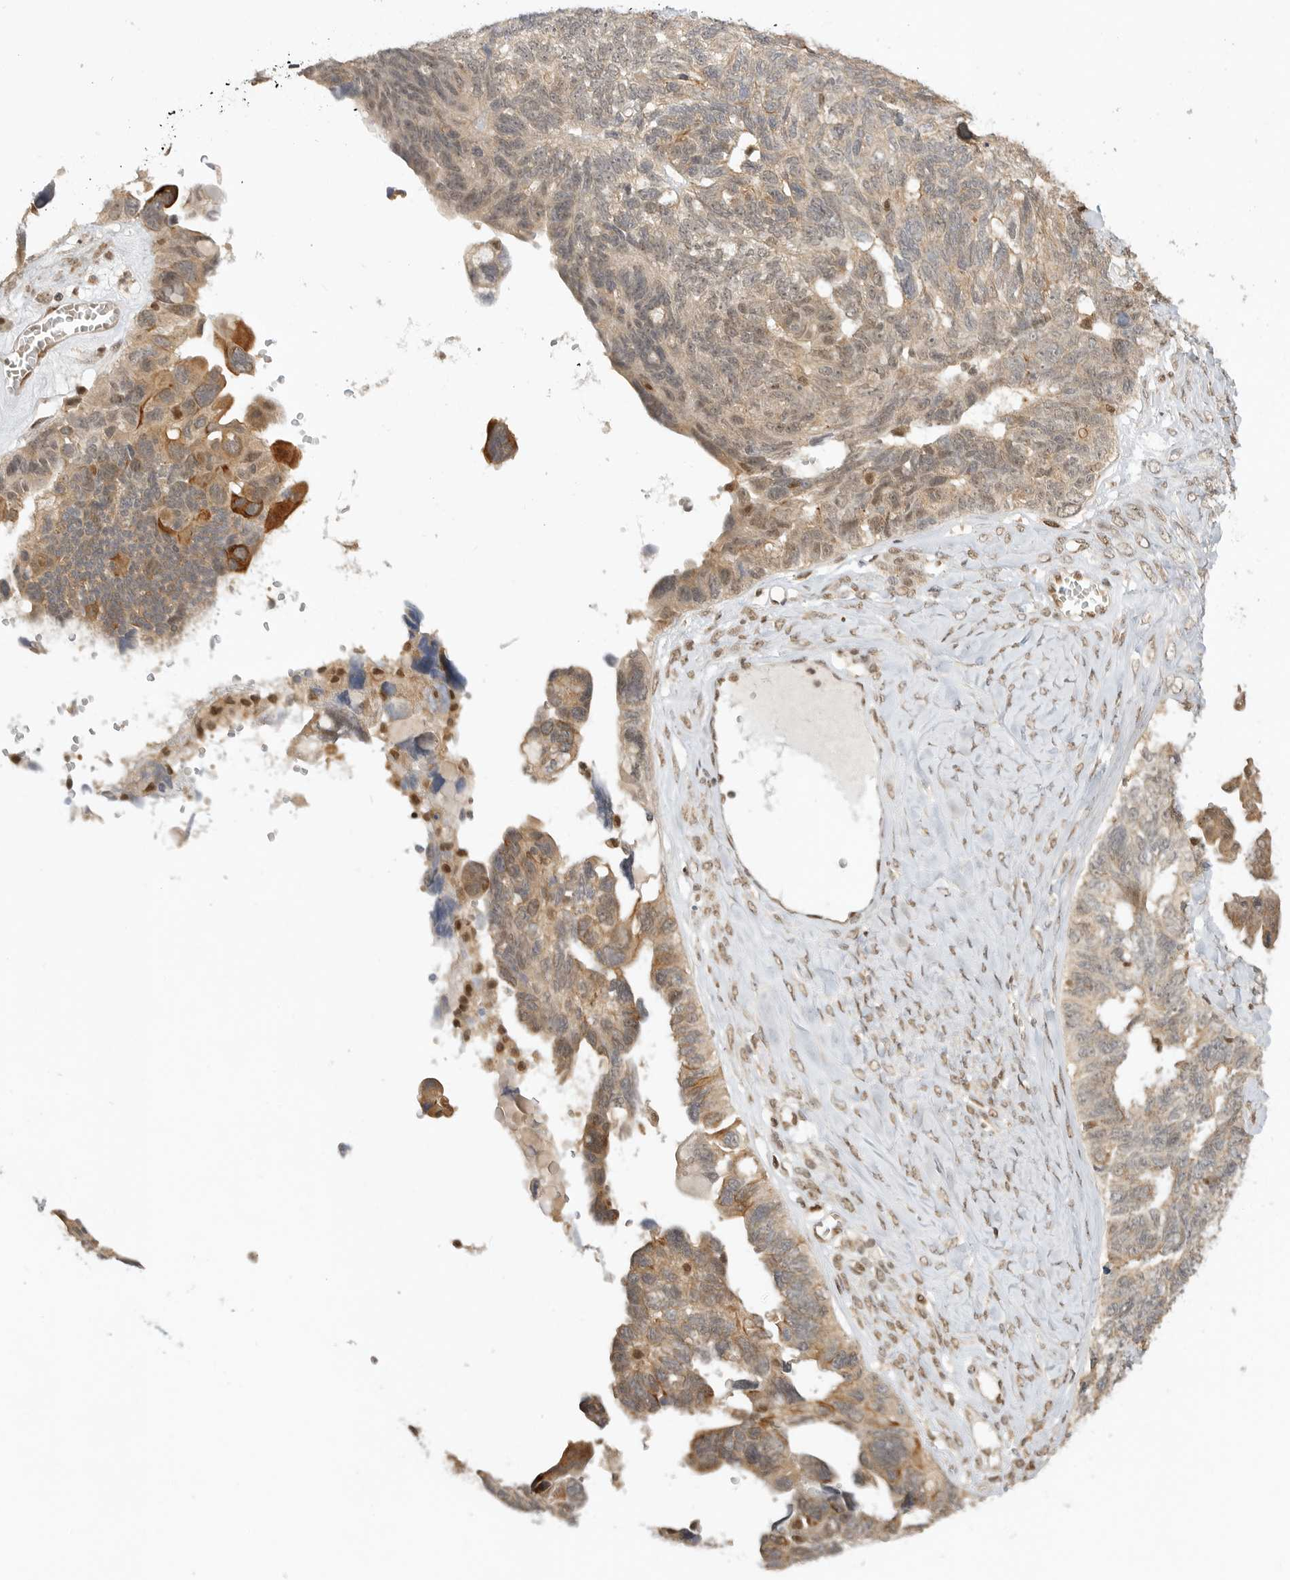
{"staining": {"intensity": "weak", "quantity": ">75%", "location": "cytoplasmic/membranous"}, "tissue": "ovarian cancer", "cell_type": "Tumor cells", "image_type": "cancer", "snomed": [{"axis": "morphology", "description": "Cystadenocarcinoma, serous, NOS"}, {"axis": "topography", "description": "Ovary"}], "caption": "The immunohistochemical stain labels weak cytoplasmic/membranous expression in tumor cells of ovarian serous cystadenocarcinoma tissue.", "gene": "ALKAL1", "patient": {"sex": "female", "age": 79}}